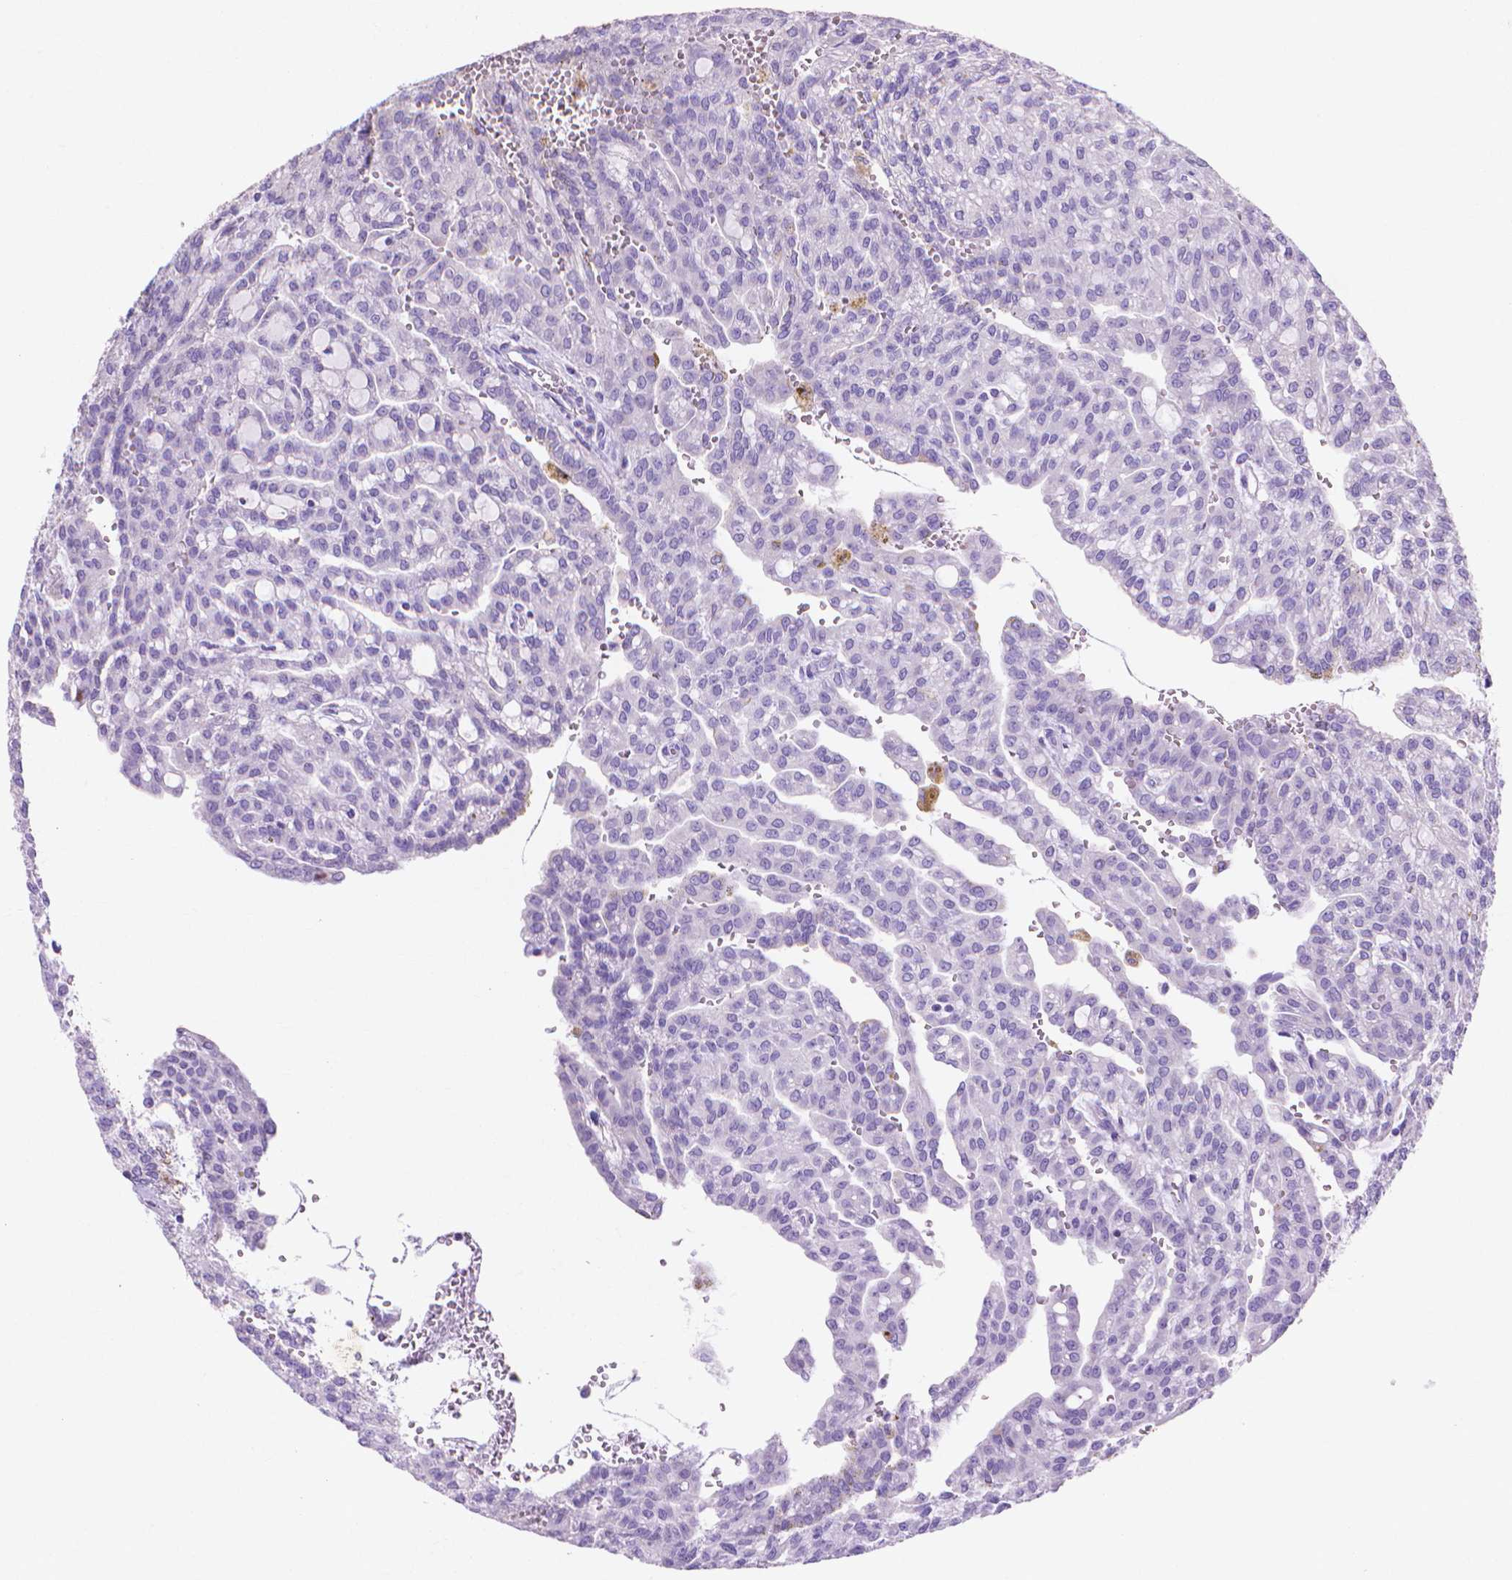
{"staining": {"intensity": "negative", "quantity": "none", "location": "none"}, "tissue": "renal cancer", "cell_type": "Tumor cells", "image_type": "cancer", "snomed": [{"axis": "morphology", "description": "Adenocarcinoma, NOS"}, {"axis": "topography", "description": "Kidney"}], "caption": "Renal cancer (adenocarcinoma) stained for a protein using immunohistochemistry exhibits no positivity tumor cells.", "gene": "MMP11", "patient": {"sex": "male", "age": 63}}